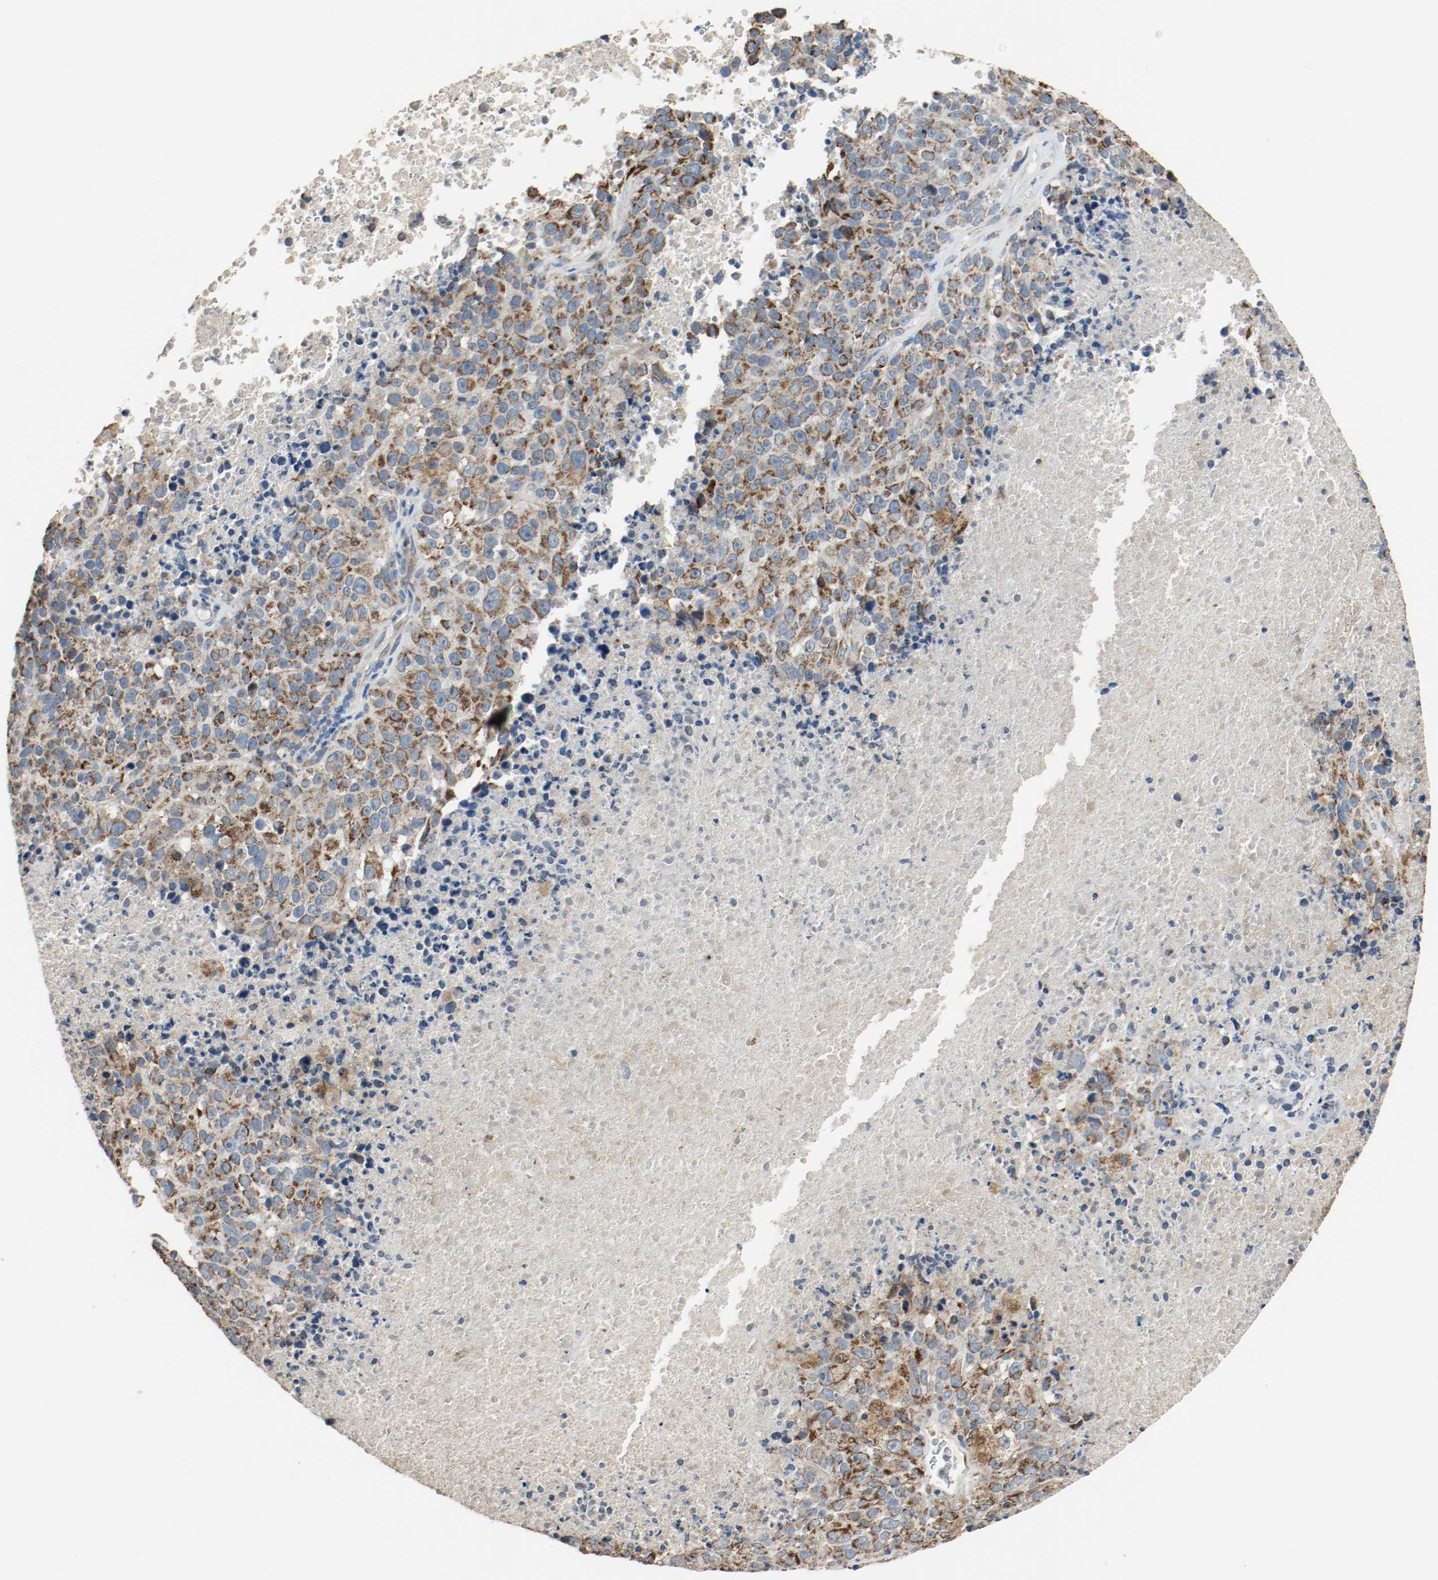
{"staining": {"intensity": "strong", "quantity": ">75%", "location": "cytoplasmic/membranous"}, "tissue": "melanoma", "cell_type": "Tumor cells", "image_type": "cancer", "snomed": [{"axis": "morphology", "description": "Malignant melanoma, Metastatic site"}, {"axis": "topography", "description": "Cerebral cortex"}], "caption": "Melanoma stained with a protein marker demonstrates strong staining in tumor cells.", "gene": "ALDH4A1", "patient": {"sex": "female", "age": 52}}